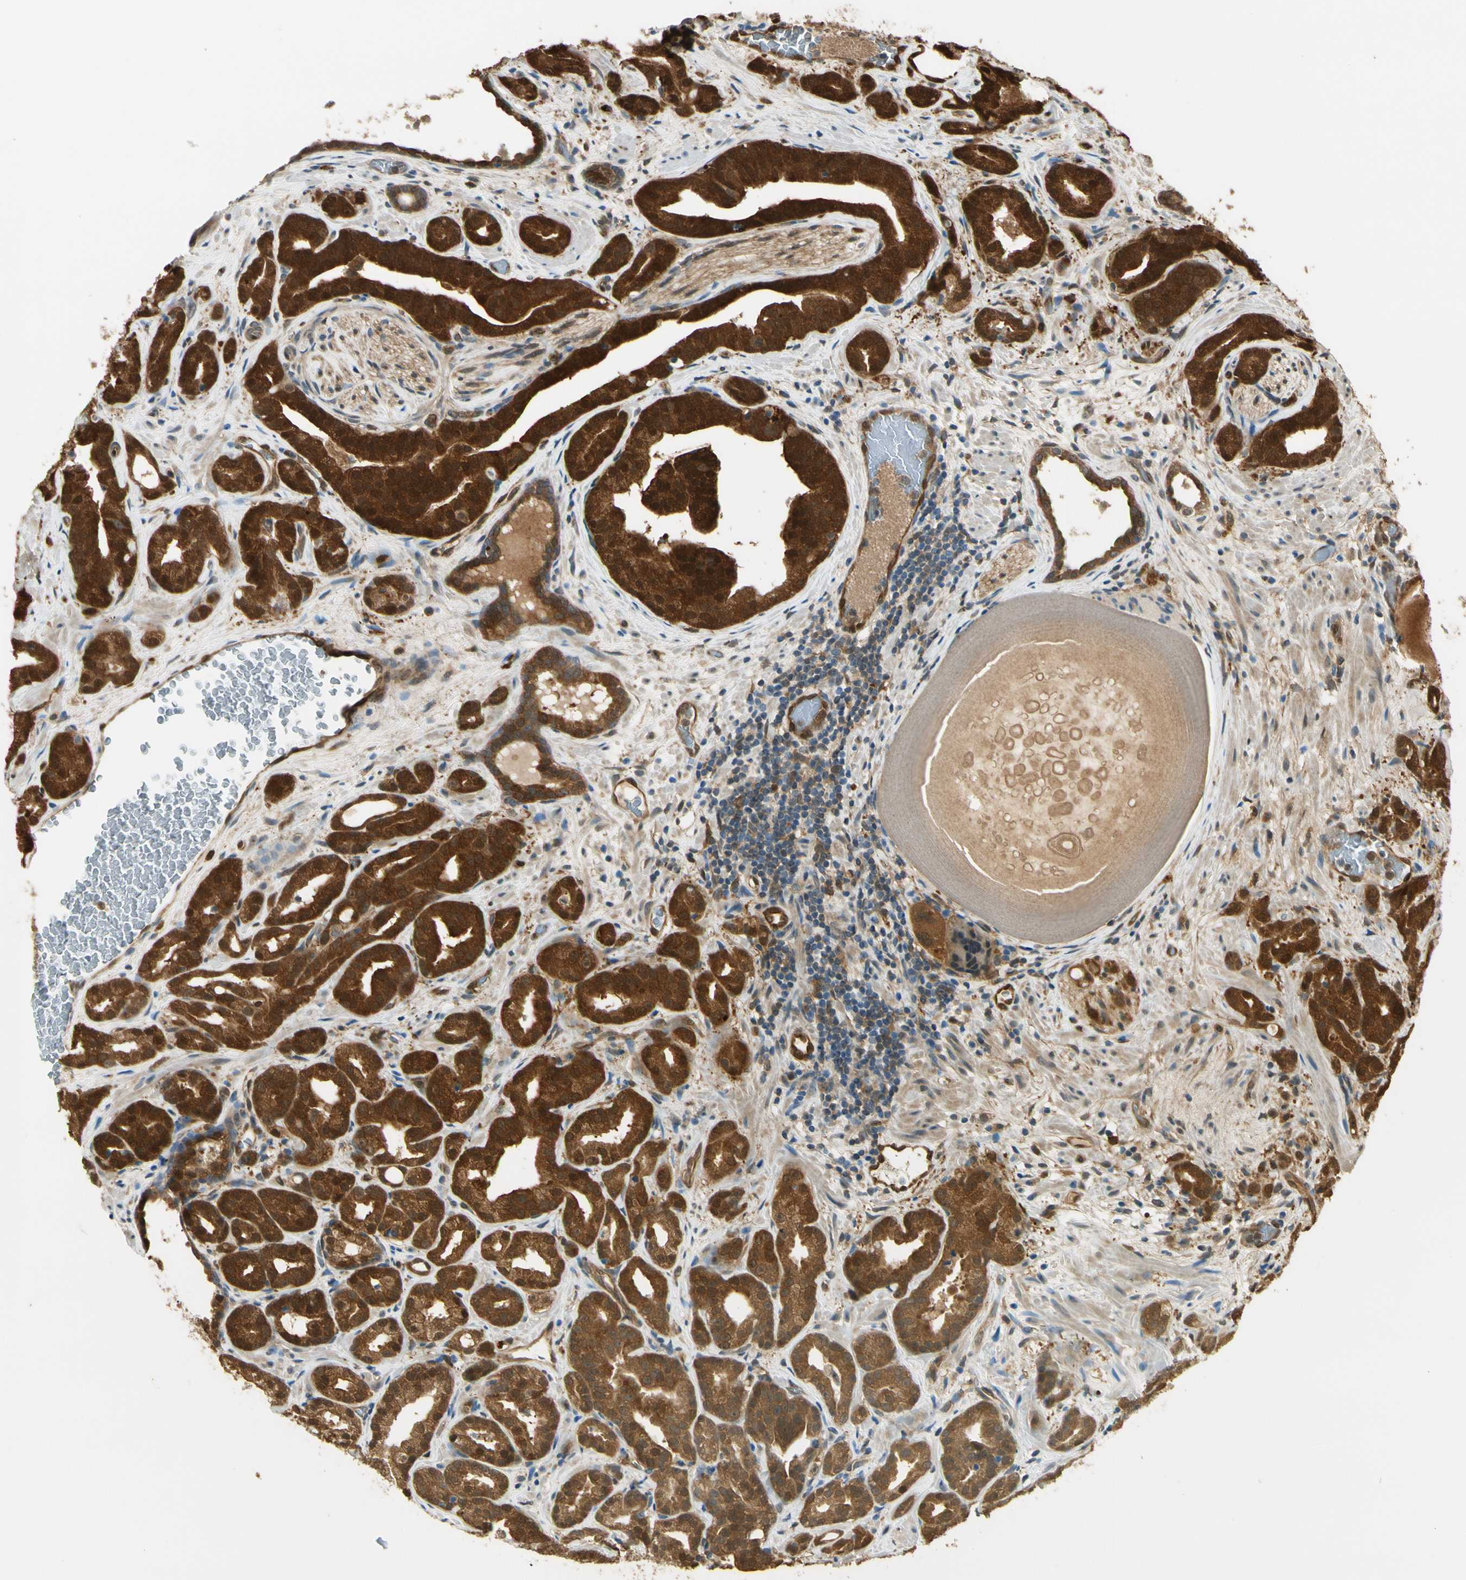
{"staining": {"intensity": "strong", "quantity": ">75%", "location": "cytoplasmic/membranous,nuclear"}, "tissue": "prostate cancer", "cell_type": "Tumor cells", "image_type": "cancer", "snomed": [{"axis": "morphology", "description": "Adenocarcinoma, Low grade"}, {"axis": "topography", "description": "Prostate"}], "caption": "Immunohistochemical staining of prostate cancer demonstrates high levels of strong cytoplasmic/membranous and nuclear positivity in approximately >75% of tumor cells.", "gene": "SERPINB6", "patient": {"sex": "male", "age": 63}}